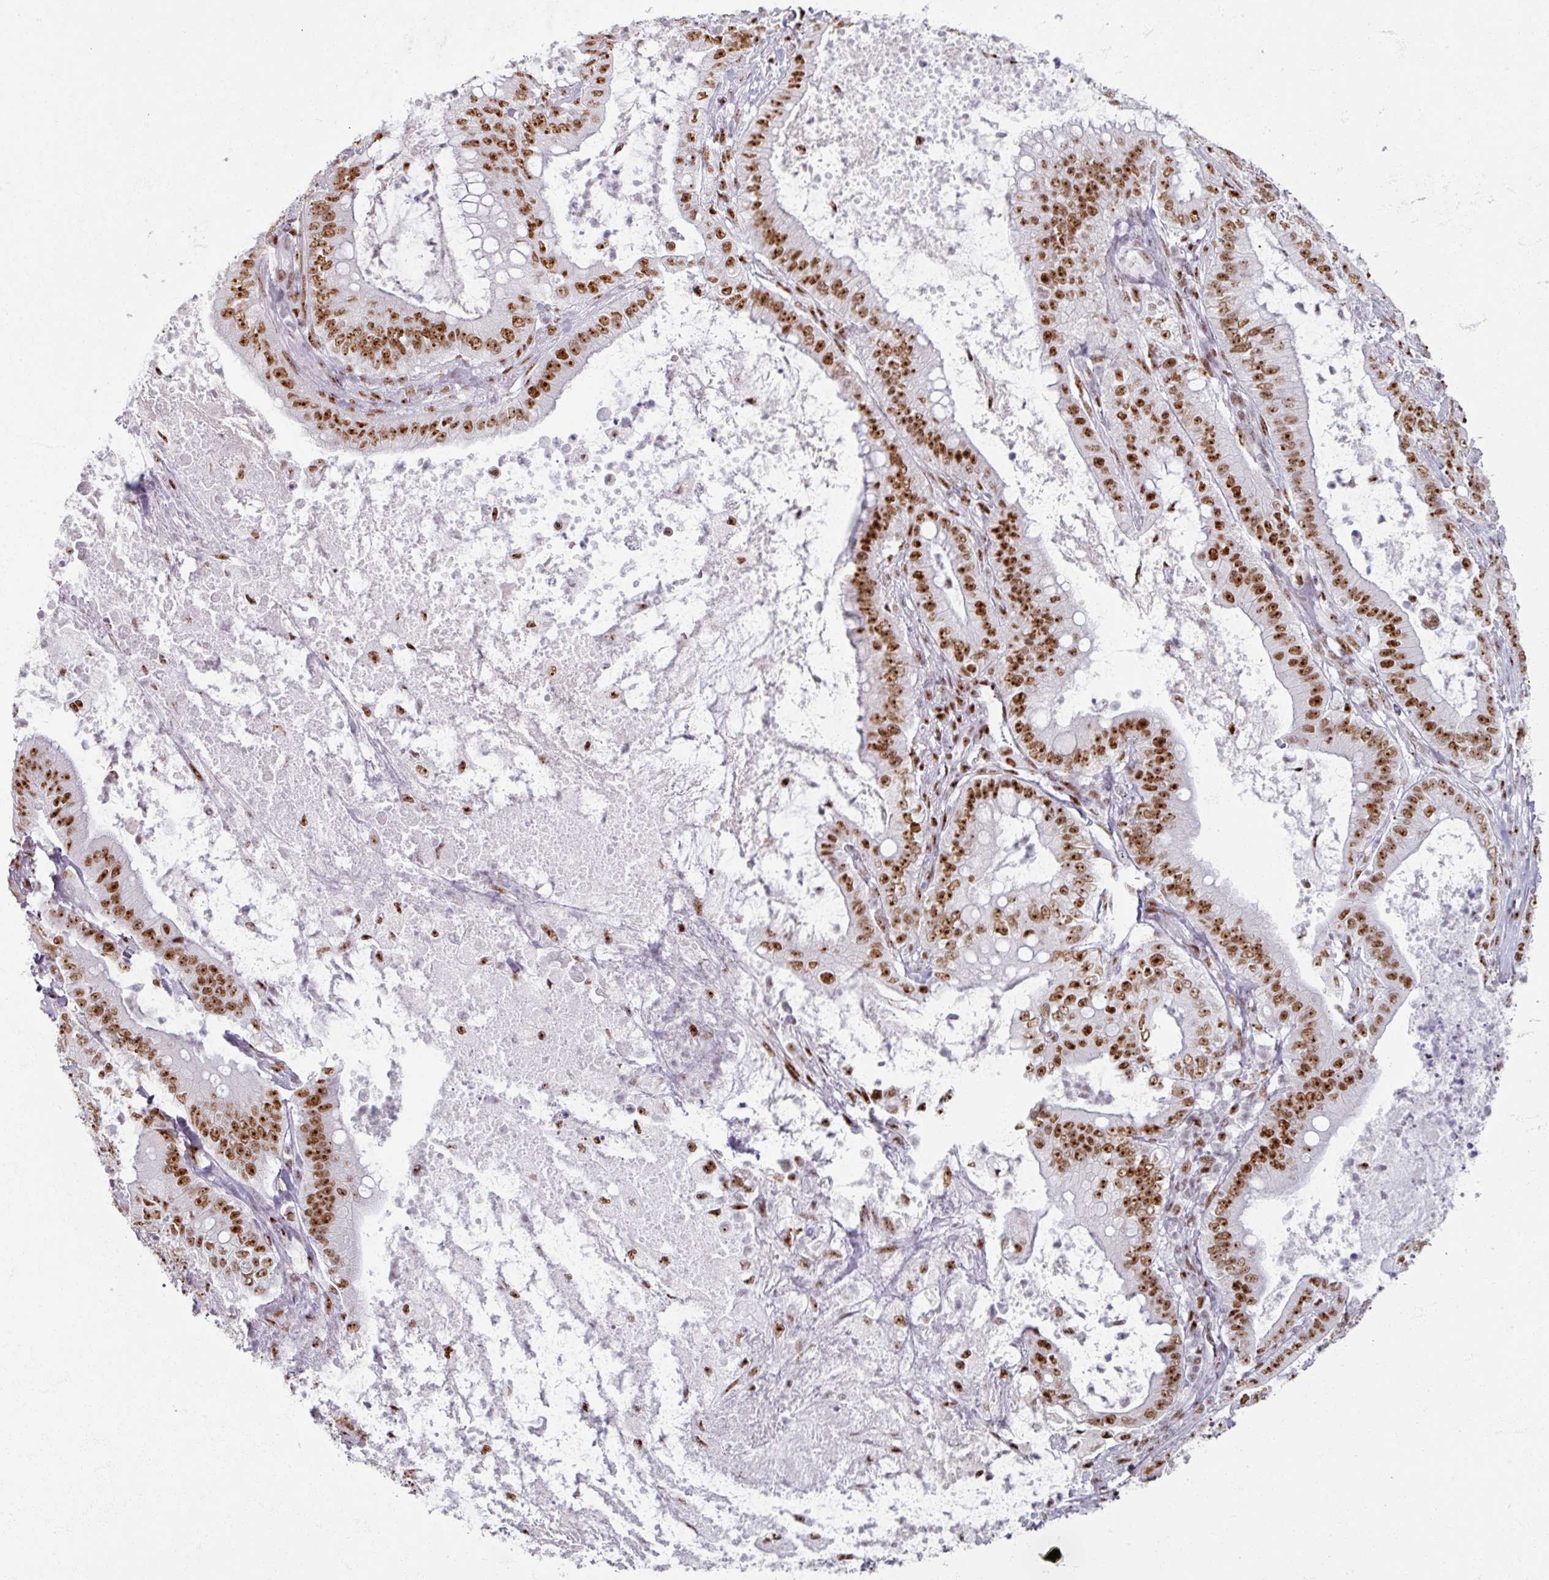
{"staining": {"intensity": "strong", "quantity": ">75%", "location": "nuclear"}, "tissue": "pancreatic cancer", "cell_type": "Tumor cells", "image_type": "cancer", "snomed": [{"axis": "morphology", "description": "Adenocarcinoma, NOS"}, {"axis": "topography", "description": "Pancreas"}], "caption": "An image of human pancreatic adenocarcinoma stained for a protein exhibits strong nuclear brown staining in tumor cells. (DAB IHC with brightfield microscopy, high magnification).", "gene": "ADAR", "patient": {"sex": "male", "age": 71}}